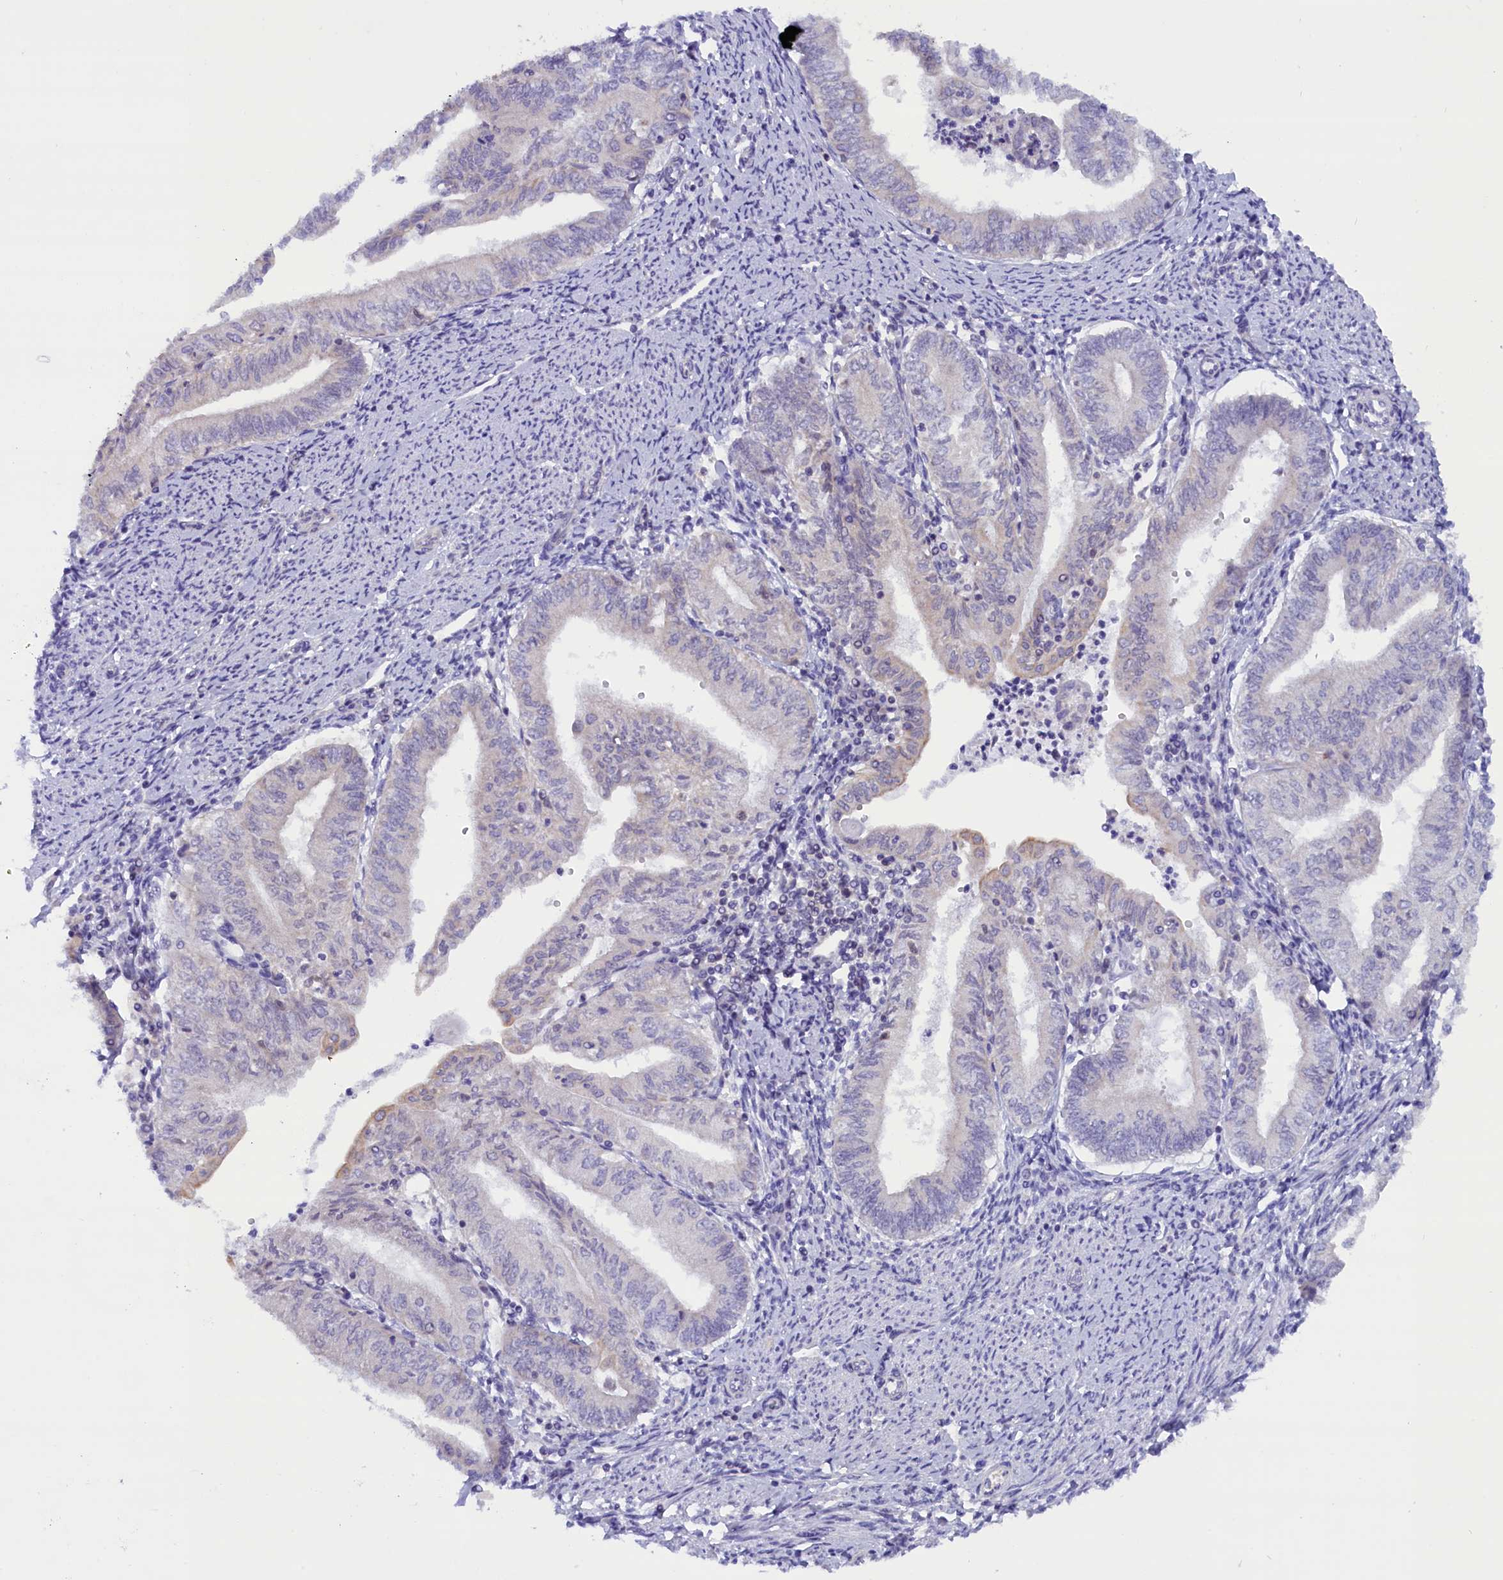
{"staining": {"intensity": "negative", "quantity": "none", "location": "none"}, "tissue": "endometrial cancer", "cell_type": "Tumor cells", "image_type": "cancer", "snomed": [{"axis": "morphology", "description": "Adenocarcinoma, NOS"}, {"axis": "topography", "description": "Endometrium"}], "caption": "The immunohistochemistry (IHC) histopathology image has no significant staining in tumor cells of endometrial cancer tissue.", "gene": "TBCB", "patient": {"sex": "female", "age": 66}}